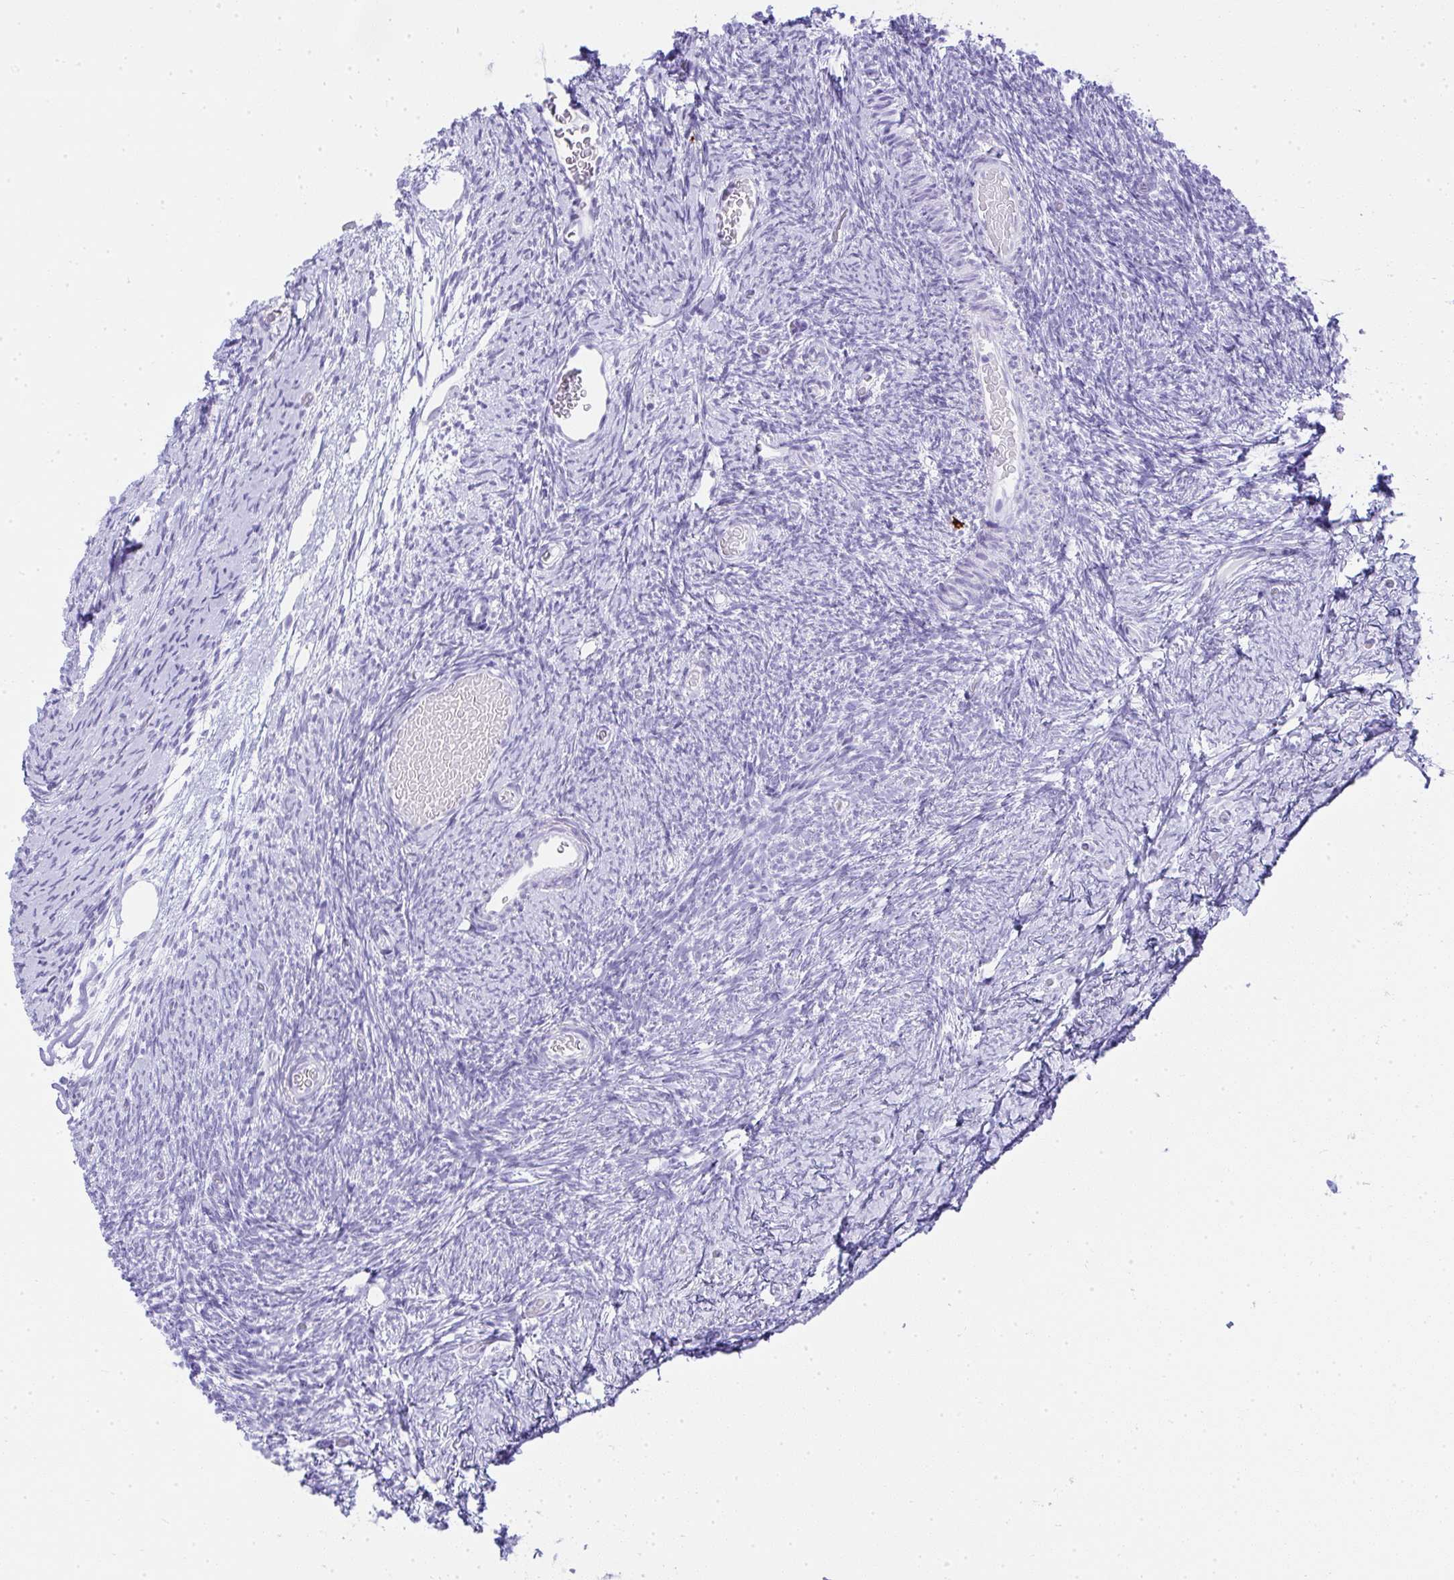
{"staining": {"intensity": "negative", "quantity": "none", "location": "none"}, "tissue": "ovary", "cell_type": "Follicle cells", "image_type": "normal", "snomed": [{"axis": "morphology", "description": "Normal tissue, NOS"}, {"axis": "topography", "description": "Ovary"}], "caption": "A micrograph of ovary stained for a protein exhibits no brown staining in follicle cells.", "gene": "CDADC1", "patient": {"sex": "female", "age": 39}}